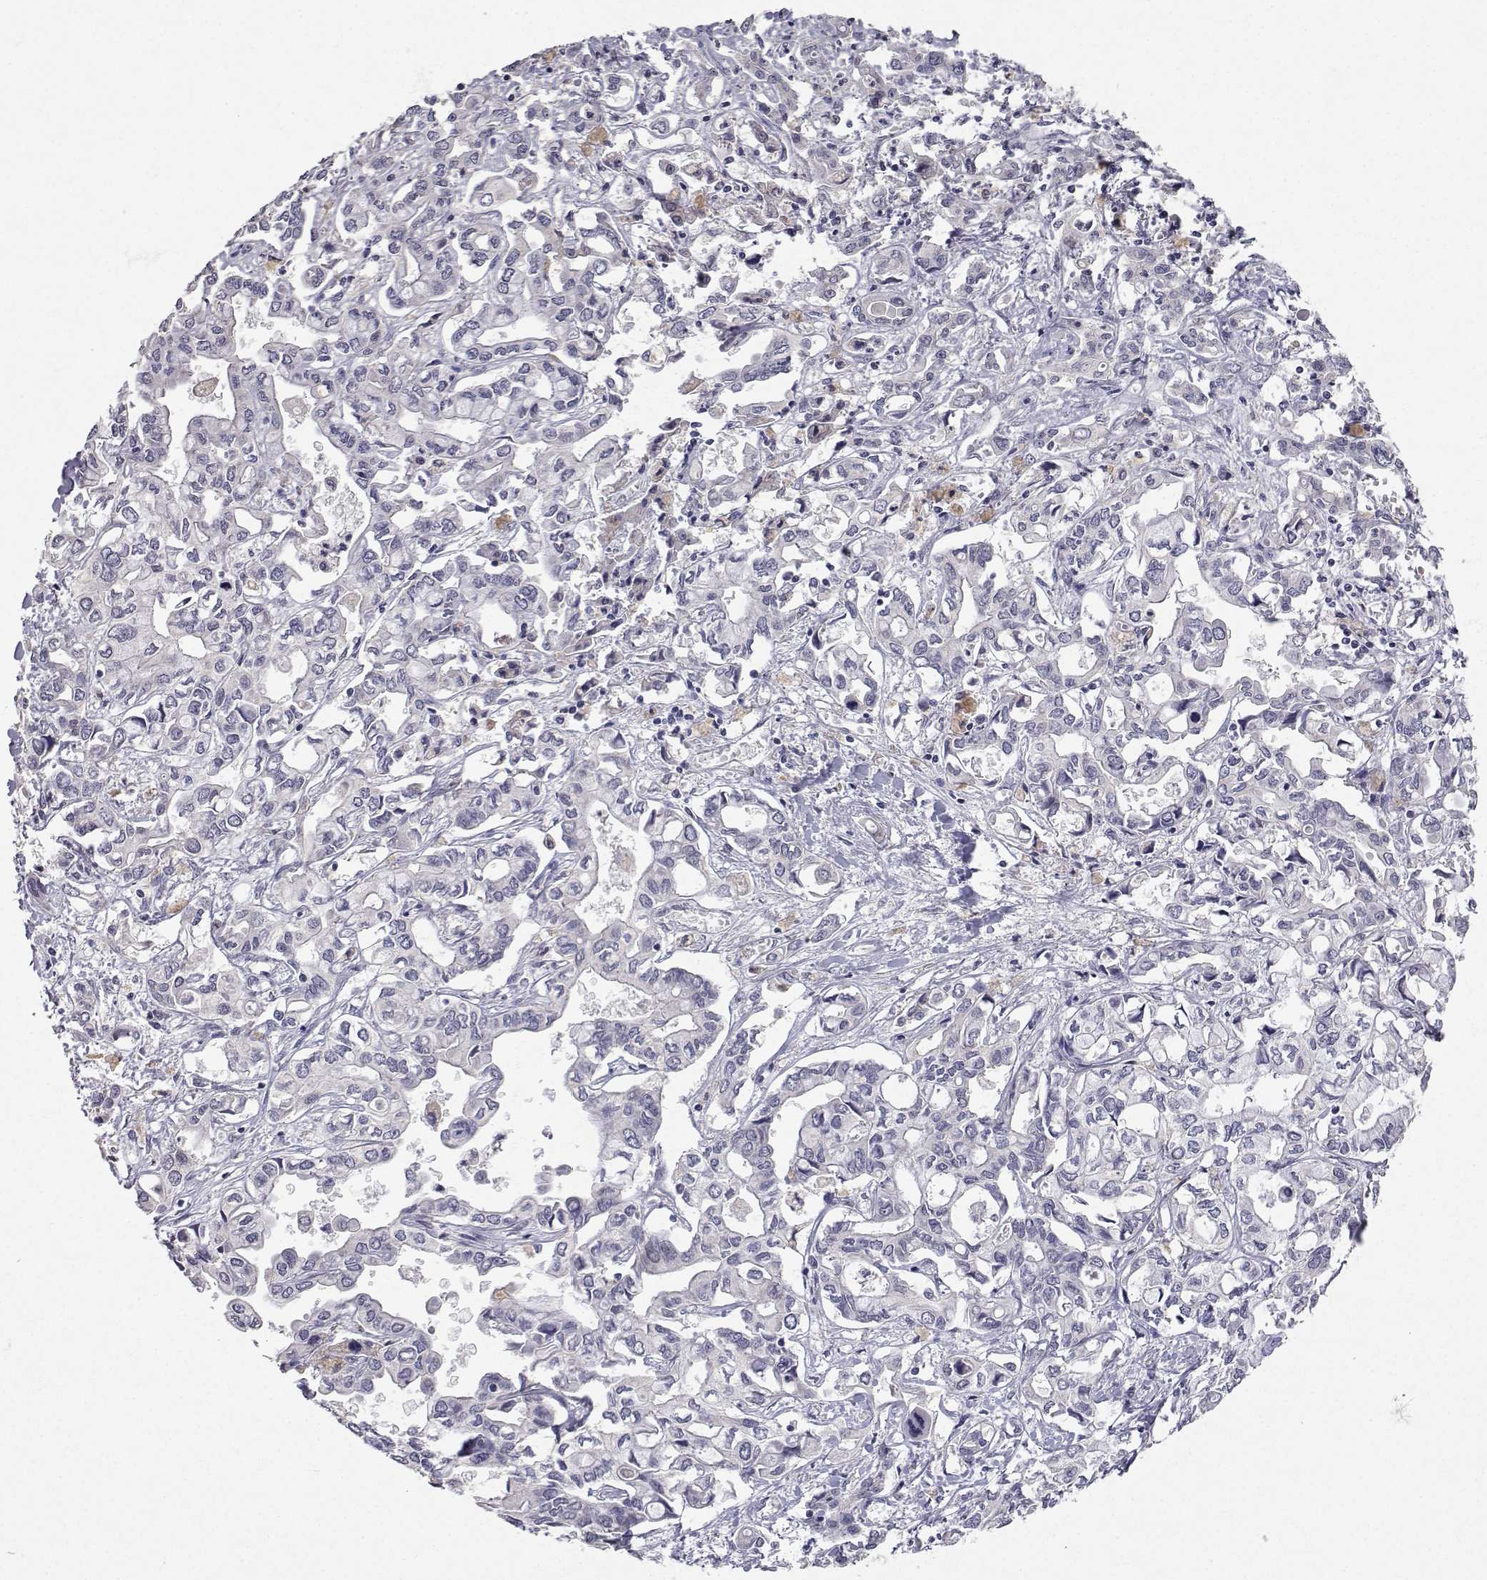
{"staining": {"intensity": "negative", "quantity": "none", "location": "none"}, "tissue": "liver cancer", "cell_type": "Tumor cells", "image_type": "cancer", "snomed": [{"axis": "morphology", "description": "Cholangiocarcinoma"}, {"axis": "topography", "description": "Liver"}], "caption": "This photomicrograph is of liver cholangiocarcinoma stained with immunohistochemistry to label a protein in brown with the nuclei are counter-stained blue. There is no positivity in tumor cells.", "gene": "SLC6A3", "patient": {"sex": "female", "age": 64}}